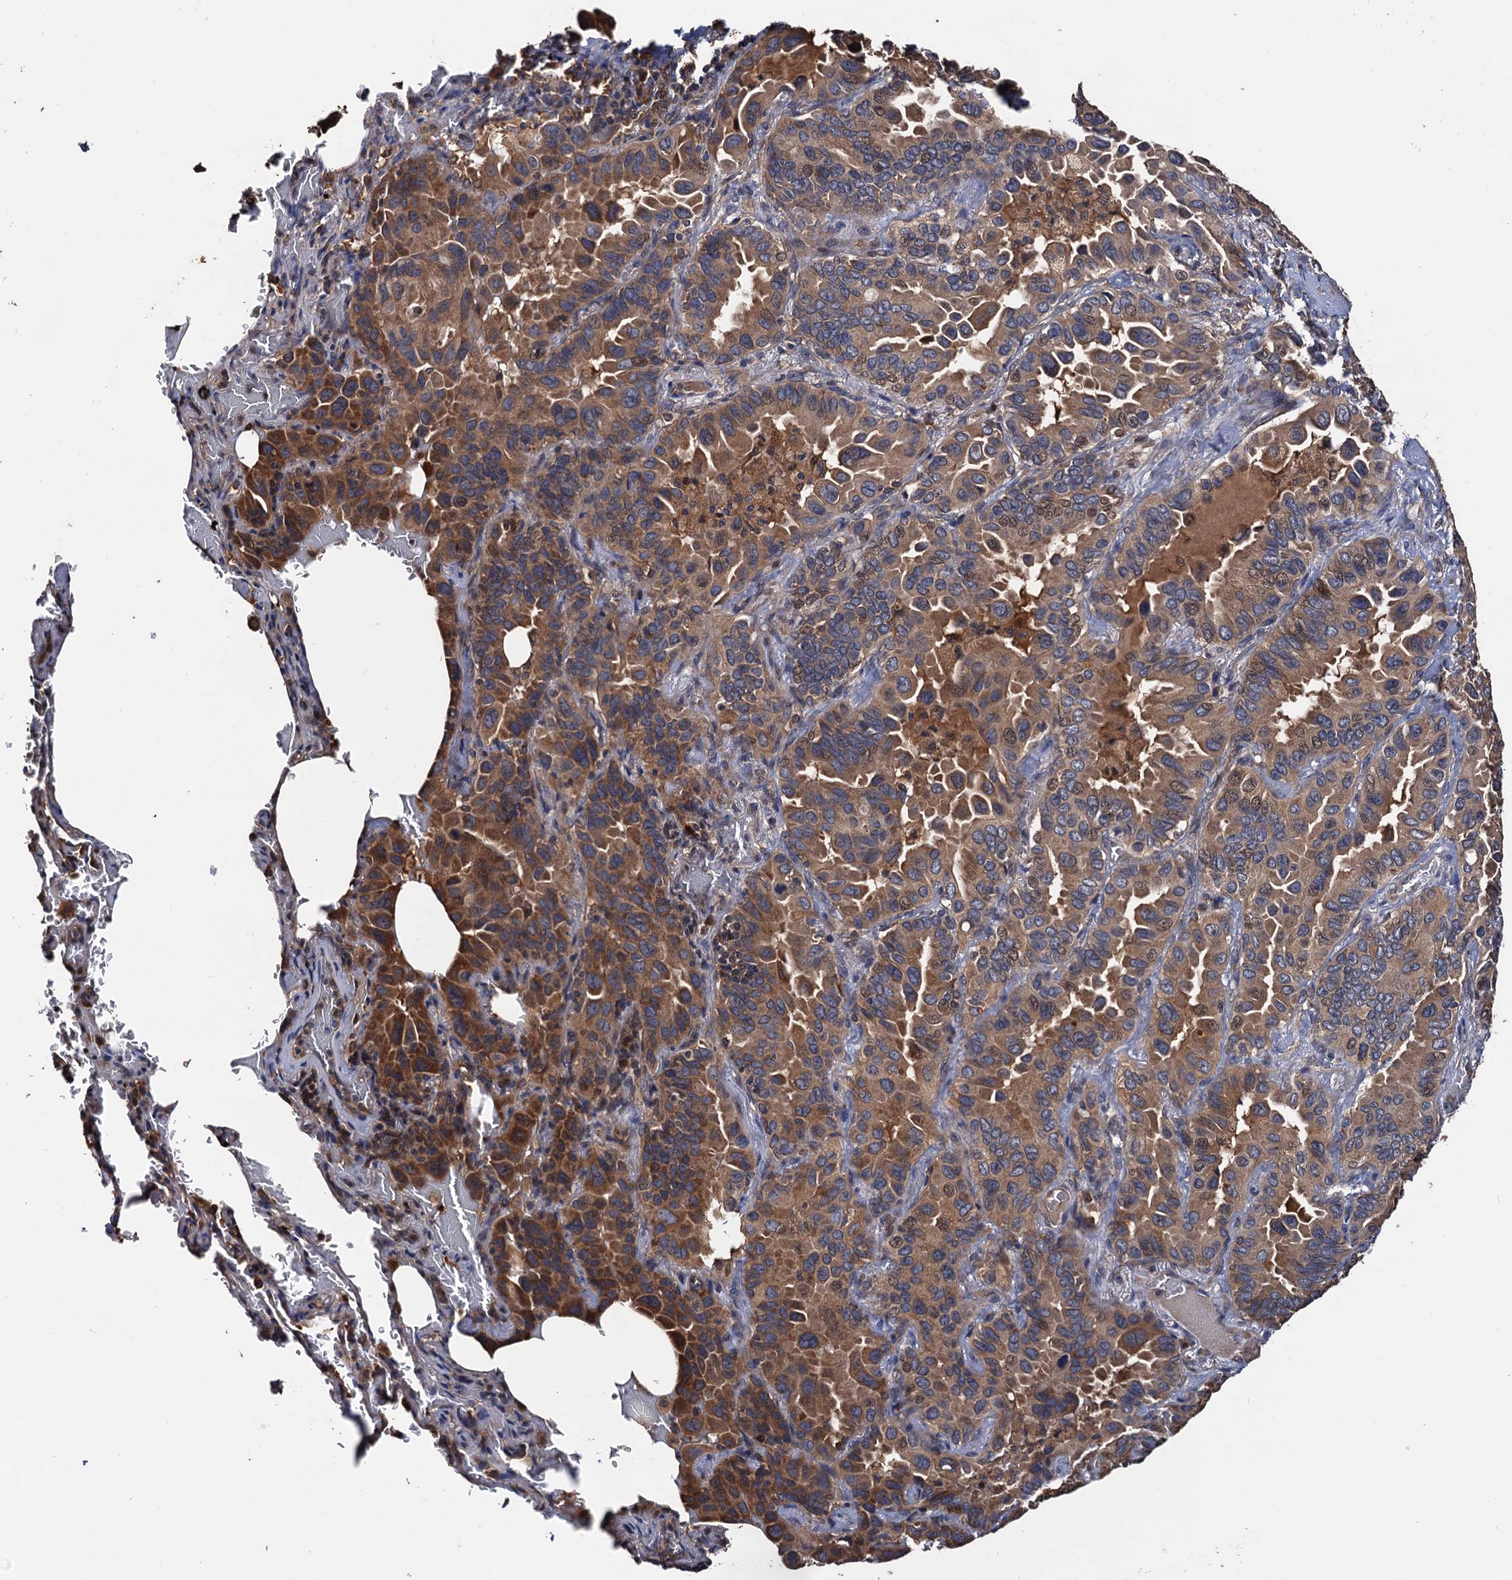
{"staining": {"intensity": "moderate", "quantity": ">75%", "location": "cytoplasmic/membranous"}, "tissue": "lung cancer", "cell_type": "Tumor cells", "image_type": "cancer", "snomed": [{"axis": "morphology", "description": "Adenocarcinoma, NOS"}, {"axis": "topography", "description": "Lung"}], "caption": "This histopathology image exhibits immunohistochemistry (IHC) staining of lung cancer, with medium moderate cytoplasmic/membranous expression in approximately >75% of tumor cells.", "gene": "RGS11", "patient": {"sex": "male", "age": 64}}